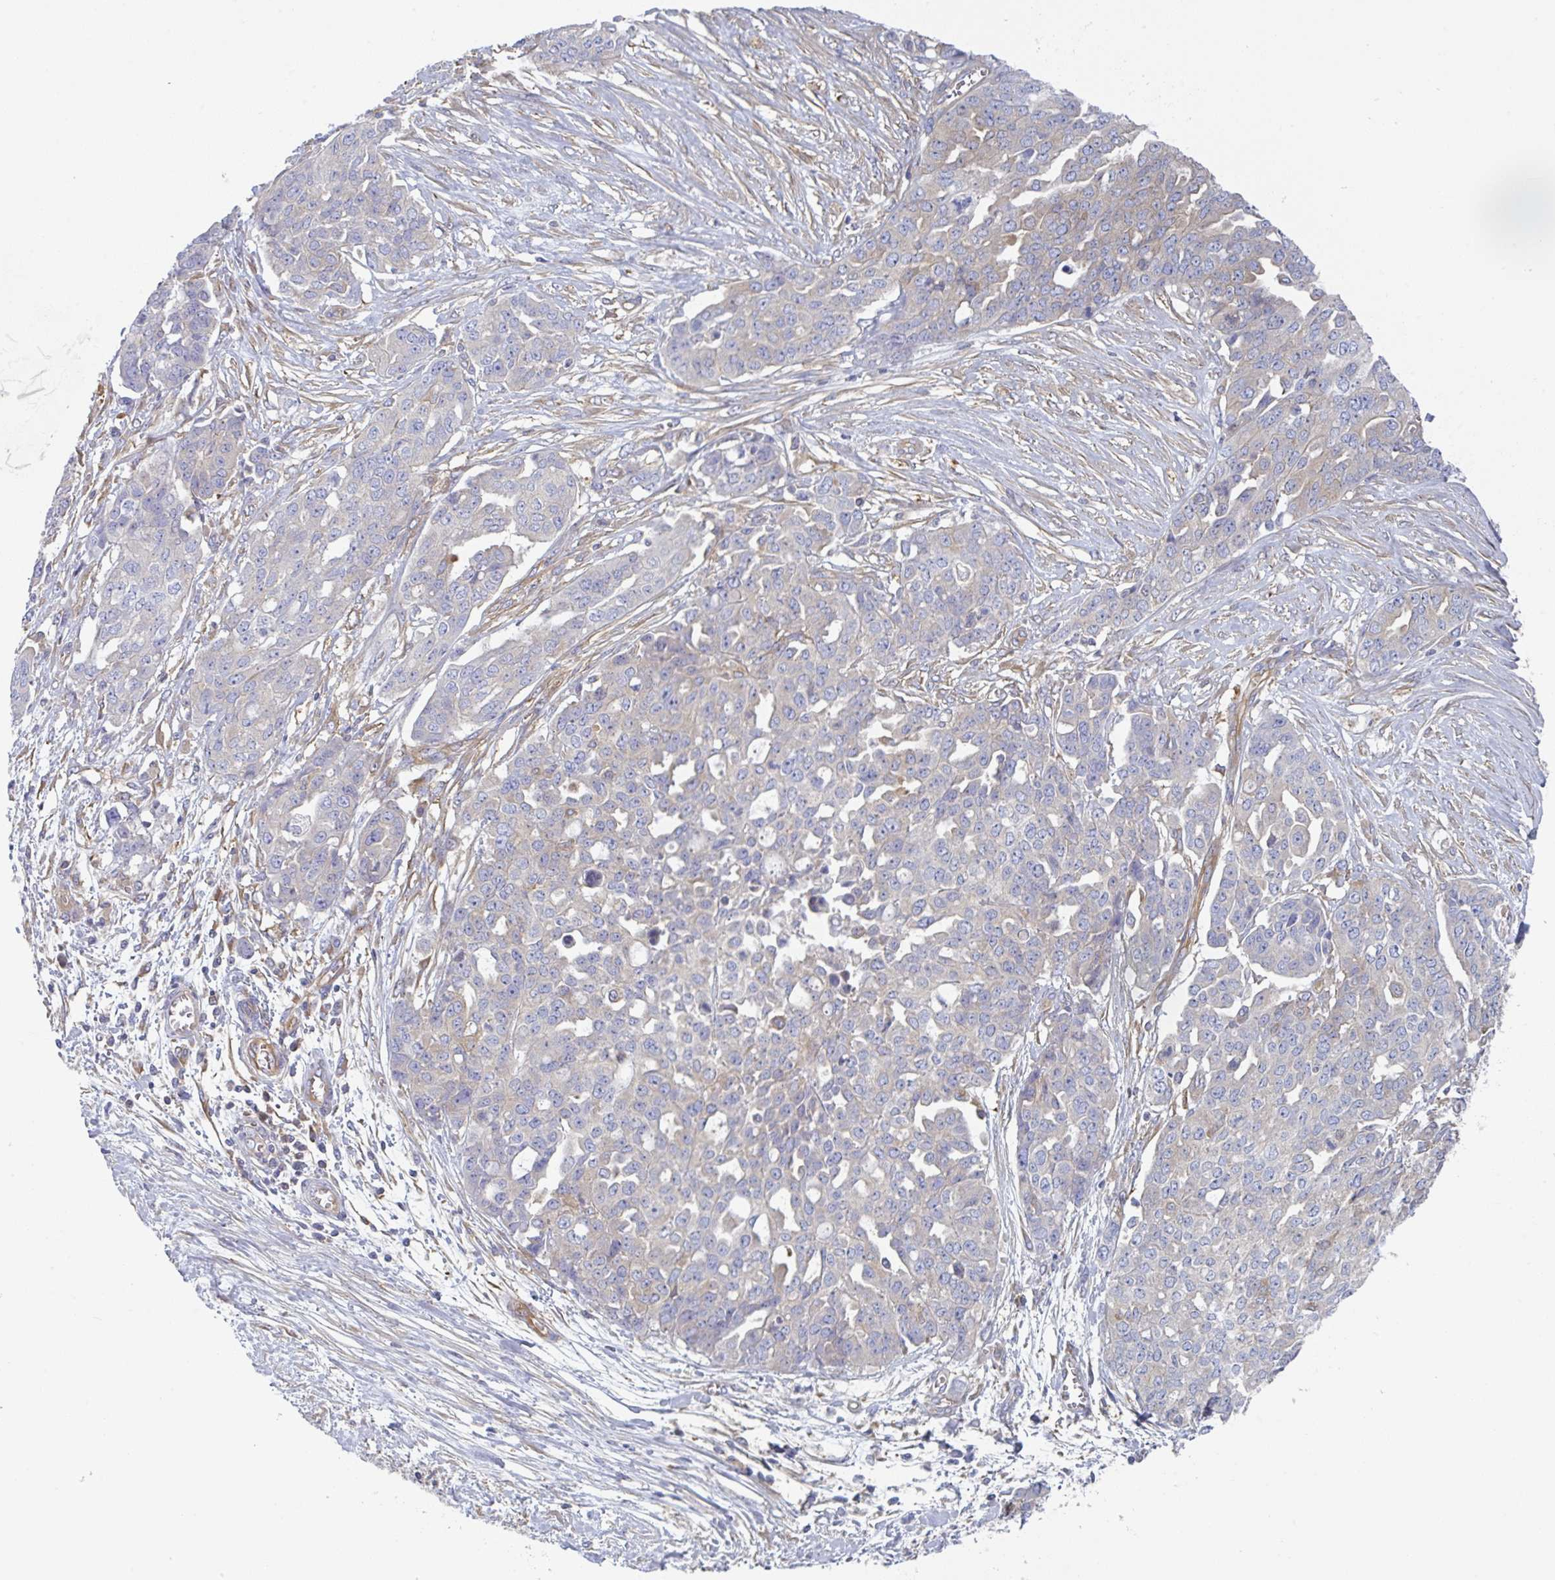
{"staining": {"intensity": "weak", "quantity": "<25%", "location": "cytoplasmic/membranous"}, "tissue": "ovarian cancer", "cell_type": "Tumor cells", "image_type": "cancer", "snomed": [{"axis": "morphology", "description": "Cystadenocarcinoma, serous, NOS"}, {"axis": "topography", "description": "Soft tissue"}, {"axis": "topography", "description": "Ovary"}], "caption": "DAB immunohistochemical staining of human serous cystadenocarcinoma (ovarian) exhibits no significant positivity in tumor cells. (DAB (3,3'-diaminobenzidine) IHC, high magnification).", "gene": "AMPD2", "patient": {"sex": "female", "age": 57}}